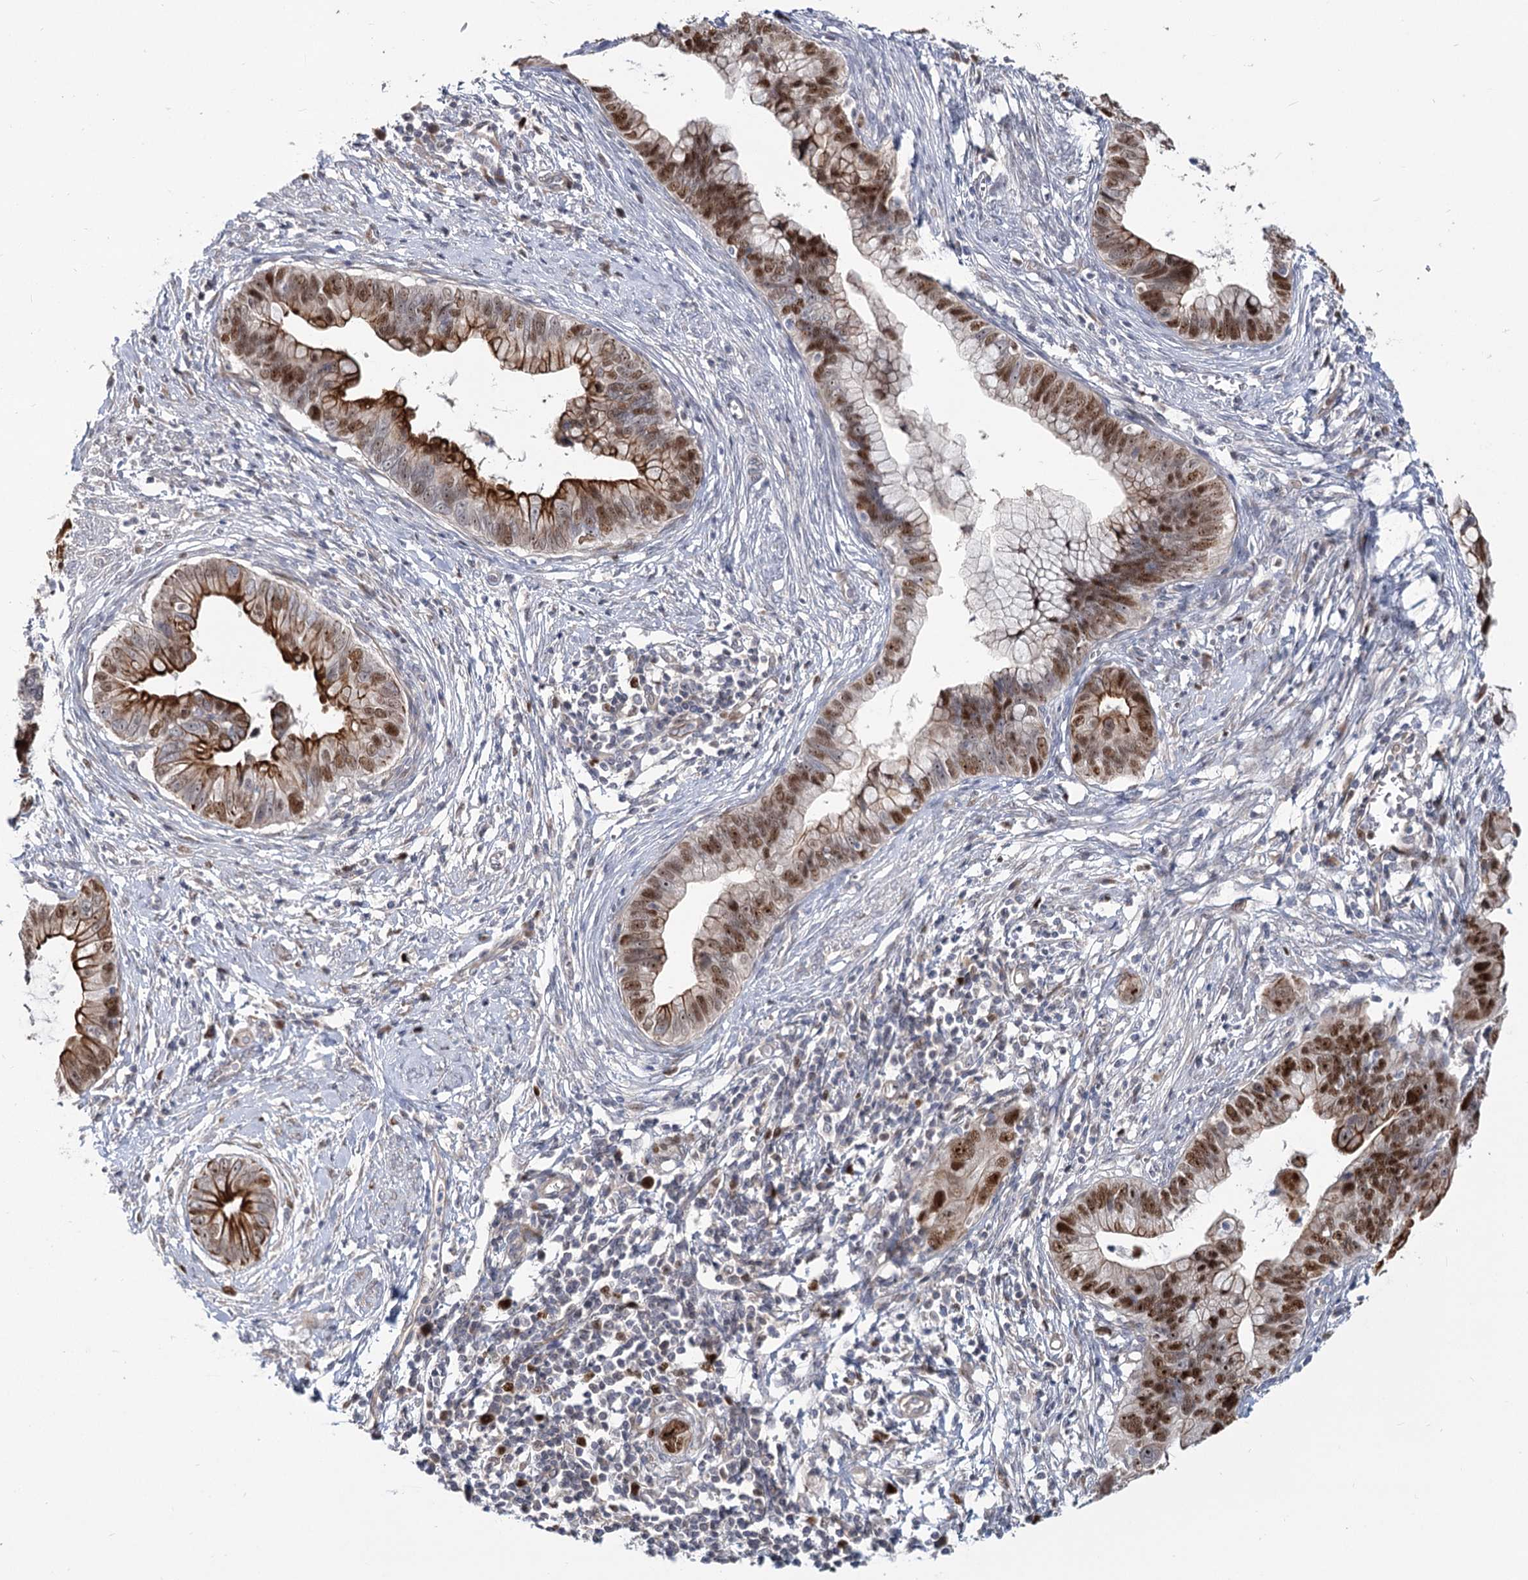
{"staining": {"intensity": "moderate", "quantity": "25%-75%", "location": "cytoplasmic/membranous,nuclear"}, "tissue": "cervical cancer", "cell_type": "Tumor cells", "image_type": "cancer", "snomed": [{"axis": "morphology", "description": "Adenocarcinoma, NOS"}, {"axis": "topography", "description": "Cervix"}], "caption": "Immunohistochemistry (IHC) of adenocarcinoma (cervical) exhibits medium levels of moderate cytoplasmic/membranous and nuclear positivity in approximately 25%-75% of tumor cells.", "gene": "PIK3C2A", "patient": {"sex": "female", "age": 44}}